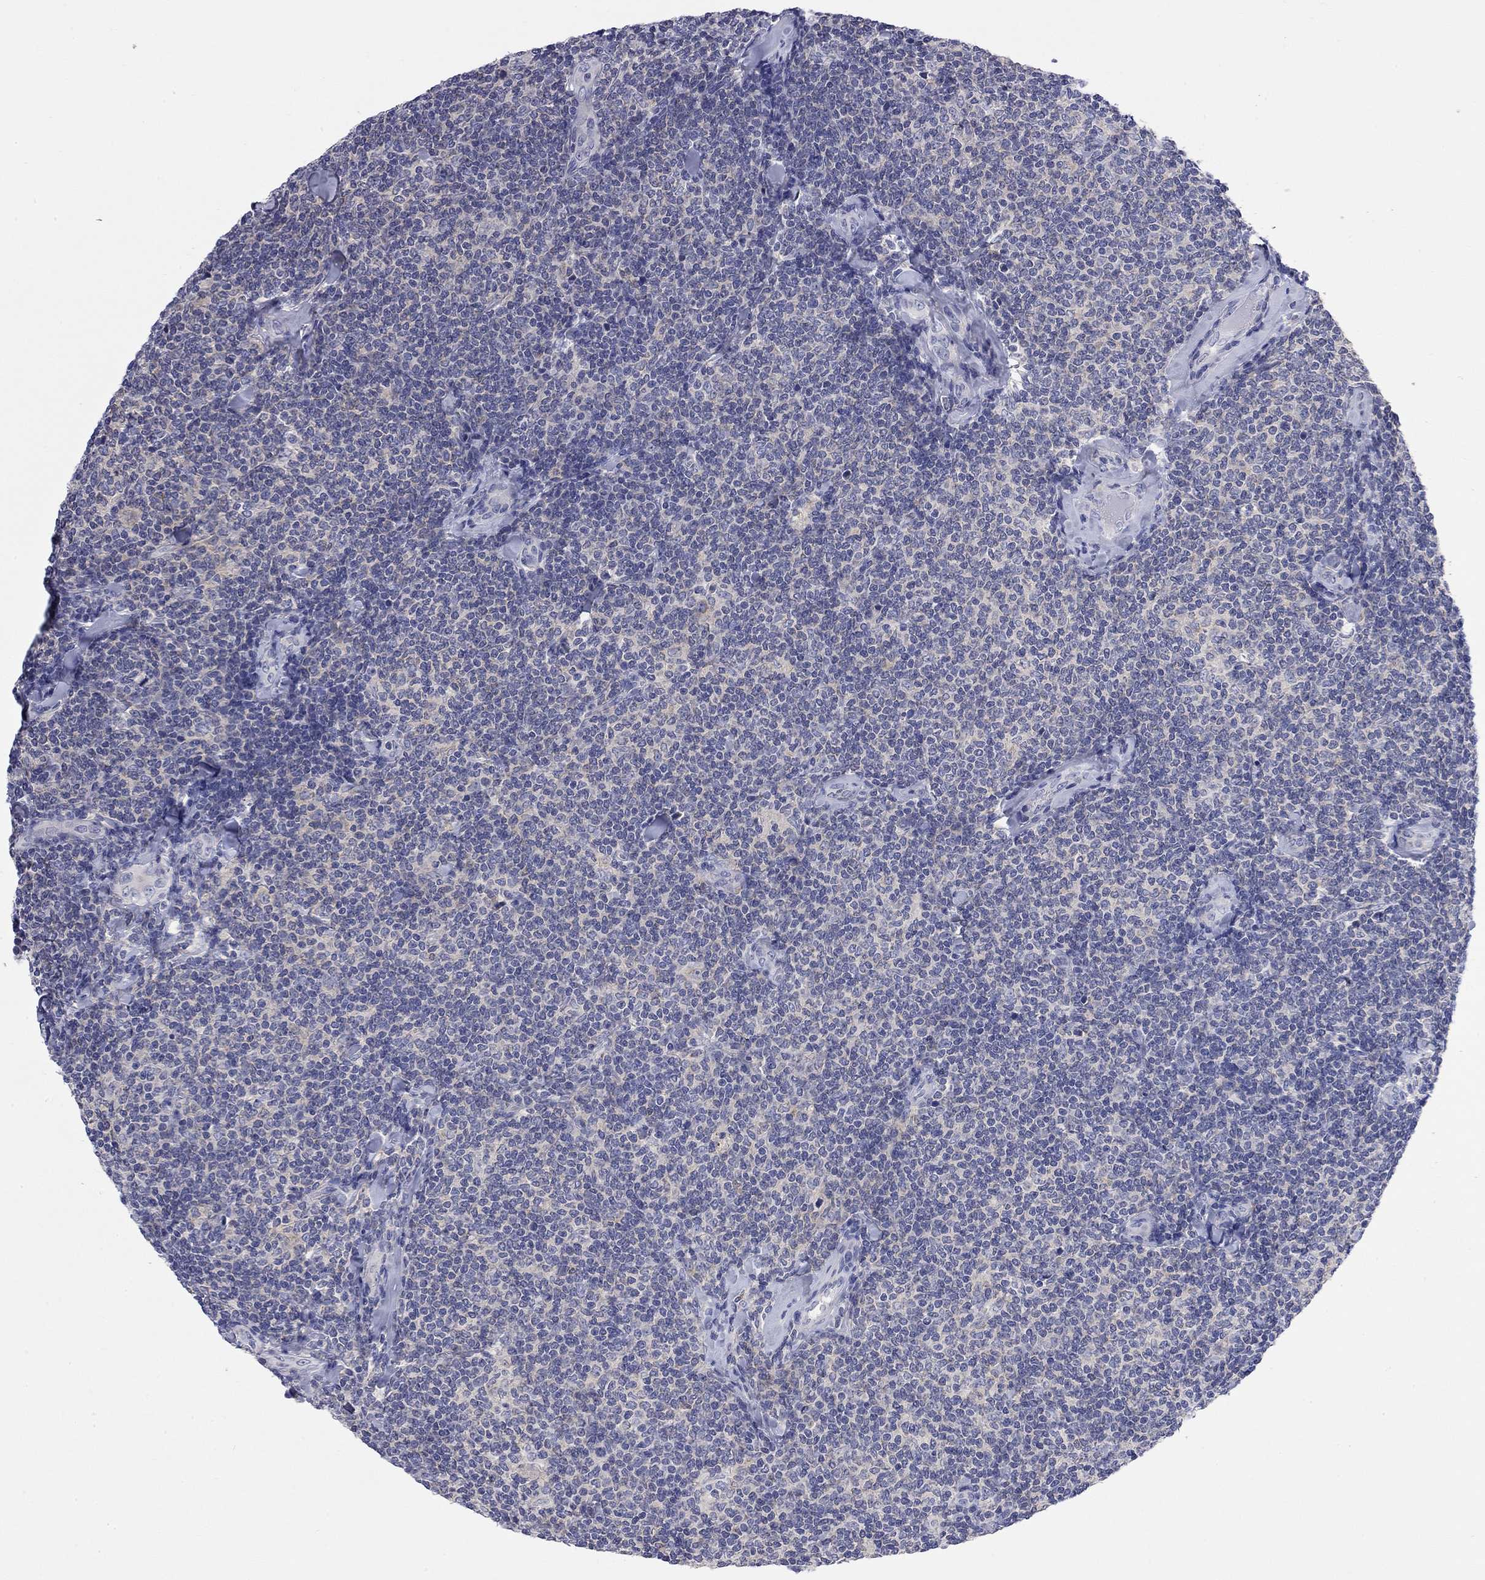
{"staining": {"intensity": "negative", "quantity": "none", "location": "none"}, "tissue": "lymphoma", "cell_type": "Tumor cells", "image_type": "cancer", "snomed": [{"axis": "morphology", "description": "Malignant lymphoma, non-Hodgkin's type, Low grade"}, {"axis": "topography", "description": "Lymph node"}], "caption": "Image shows no protein expression in tumor cells of lymphoma tissue.", "gene": "ABCB4", "patient": {"sex": "female", "age": 56}}